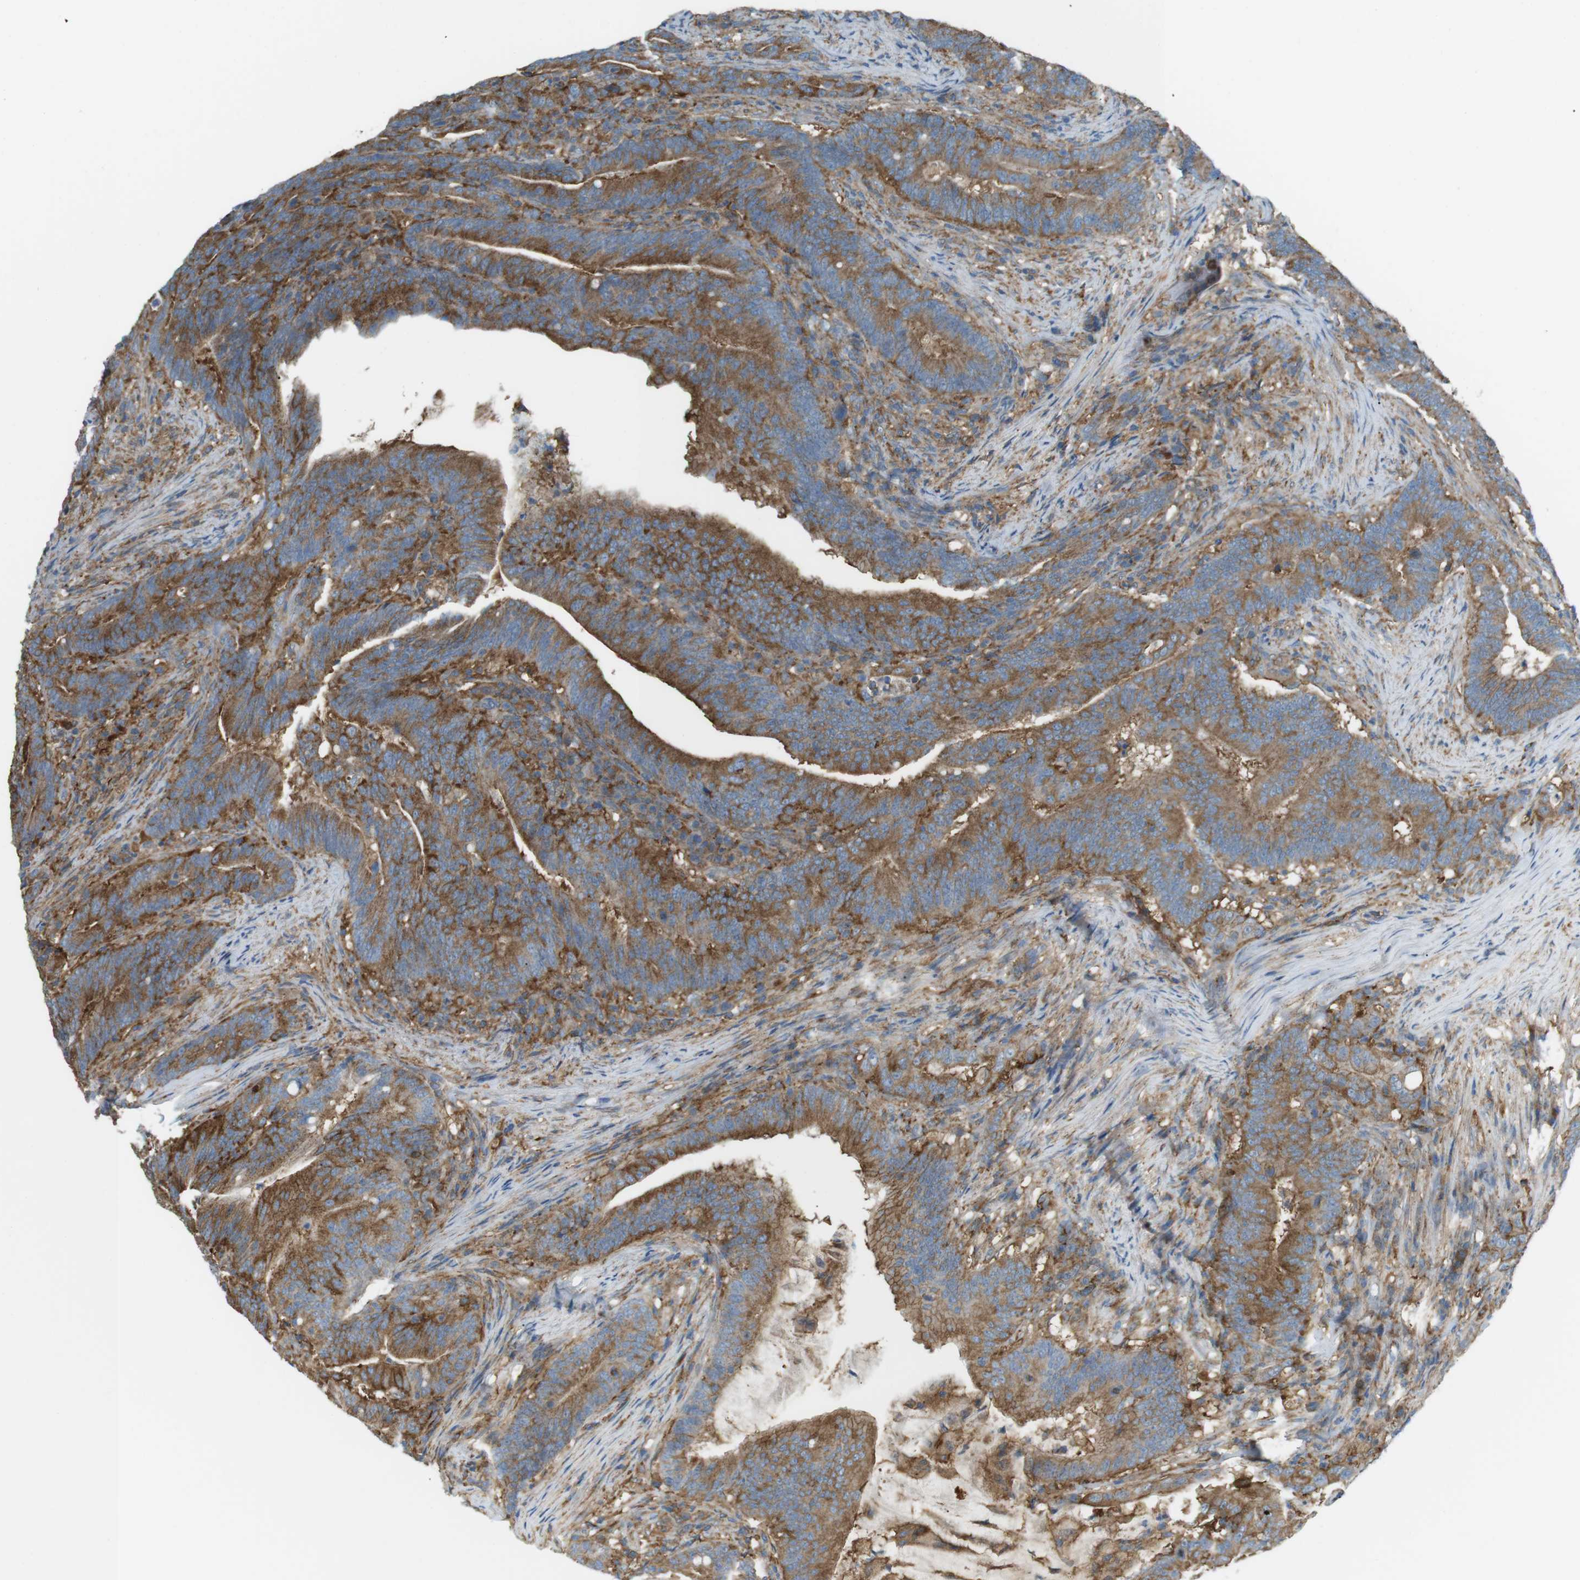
{"staining": {"intensity": "moderate", "quantity": ">75%", "location": "cytoplasmic/membranous"}, "tissue": "colorectal cancer", "cell_type": "Tumor cells", "image_type": "cancer", "snomed": [{"axis": "morphology", "description": "Normal tissue, NOS"}, {"axis": "morphology", "description": "Adenocarcinoma, NOS"}, {"axis": "topography", "description": "Colon"}], "caption": "Colorectal cancer was stained to show a protein in brown. There is medium levels of moderate cytoplasmic/membranous expression in approximately >75% of tumor cells.", "gene": "PEPD", "patient": {"sex": "female", "age": 66}}